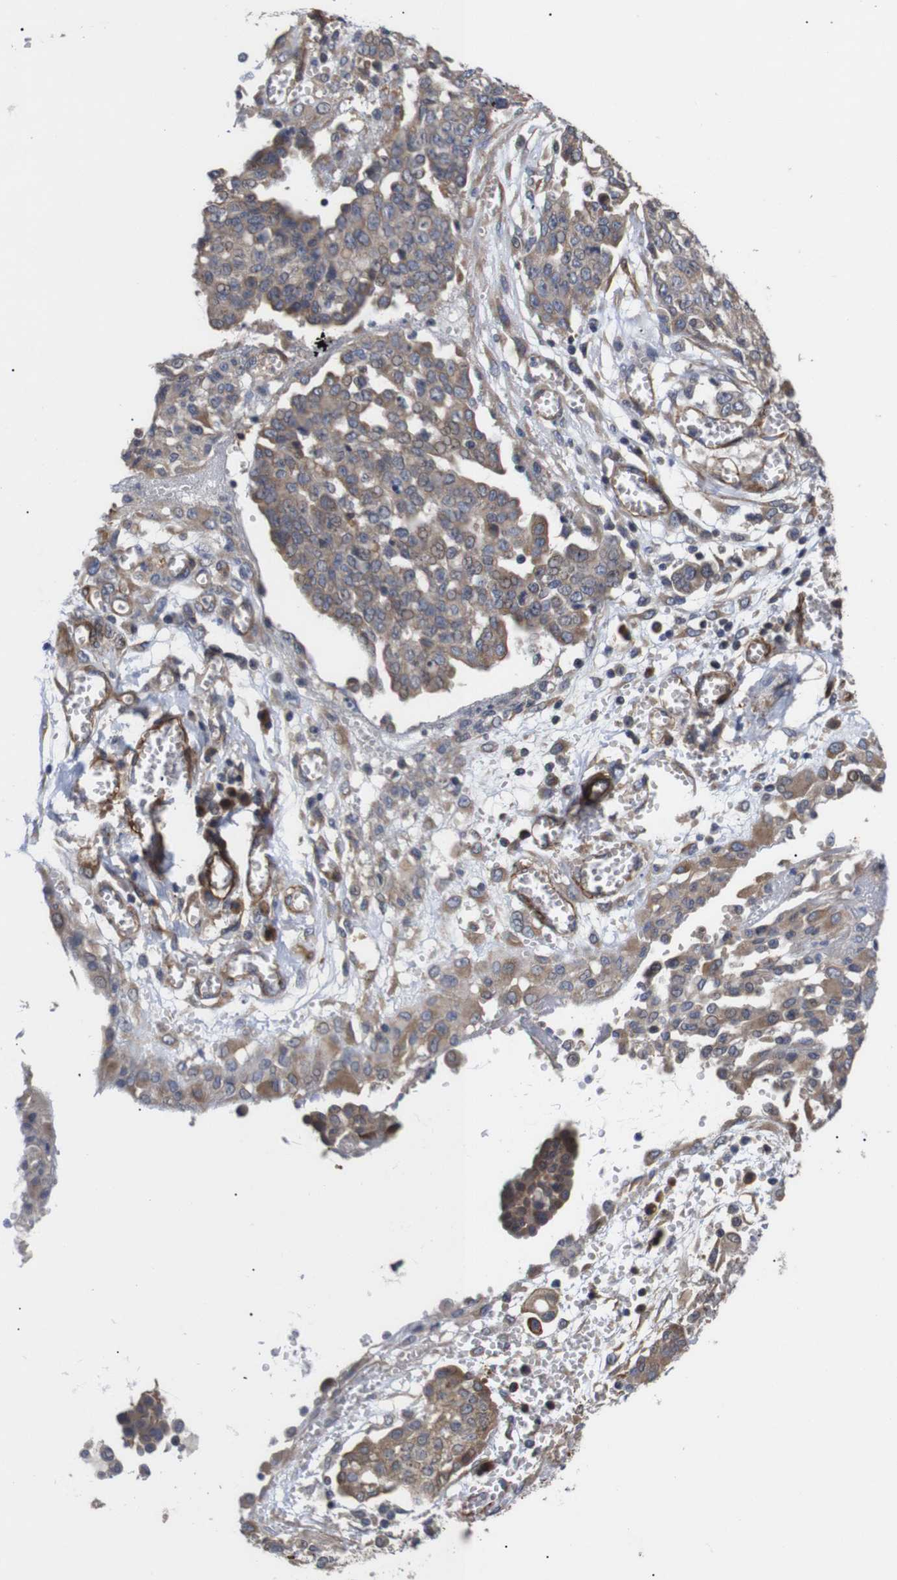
{"staining": {"intensity": "moderate", "quantity": ">75%", "location": "cytoplasmic/membranous"}, "tissue": "ovarian cancer", "cell_type": "Tumor cells", "image_type": "cancer", "snomed": [{"axis": "morphology", "description": "Cystadenocarcinoma, serous, NOS"}, {"axis": "topography", "description": "Soft tissue"}, {"axis": "topography", "description": "Ovary"}], "caption": "High-magnification brightfield microscopy of ovarian serous cystadenocarcinoma stained with DAB (brown) and counterstained with hematoxylin (blue). tumor cells exhibit moderate cytoplasmic/membranous expression is appreciated in approximately>75% of cells.", "gene": "PDLIM5", "patient": {"sex": "female", "age": 57}}